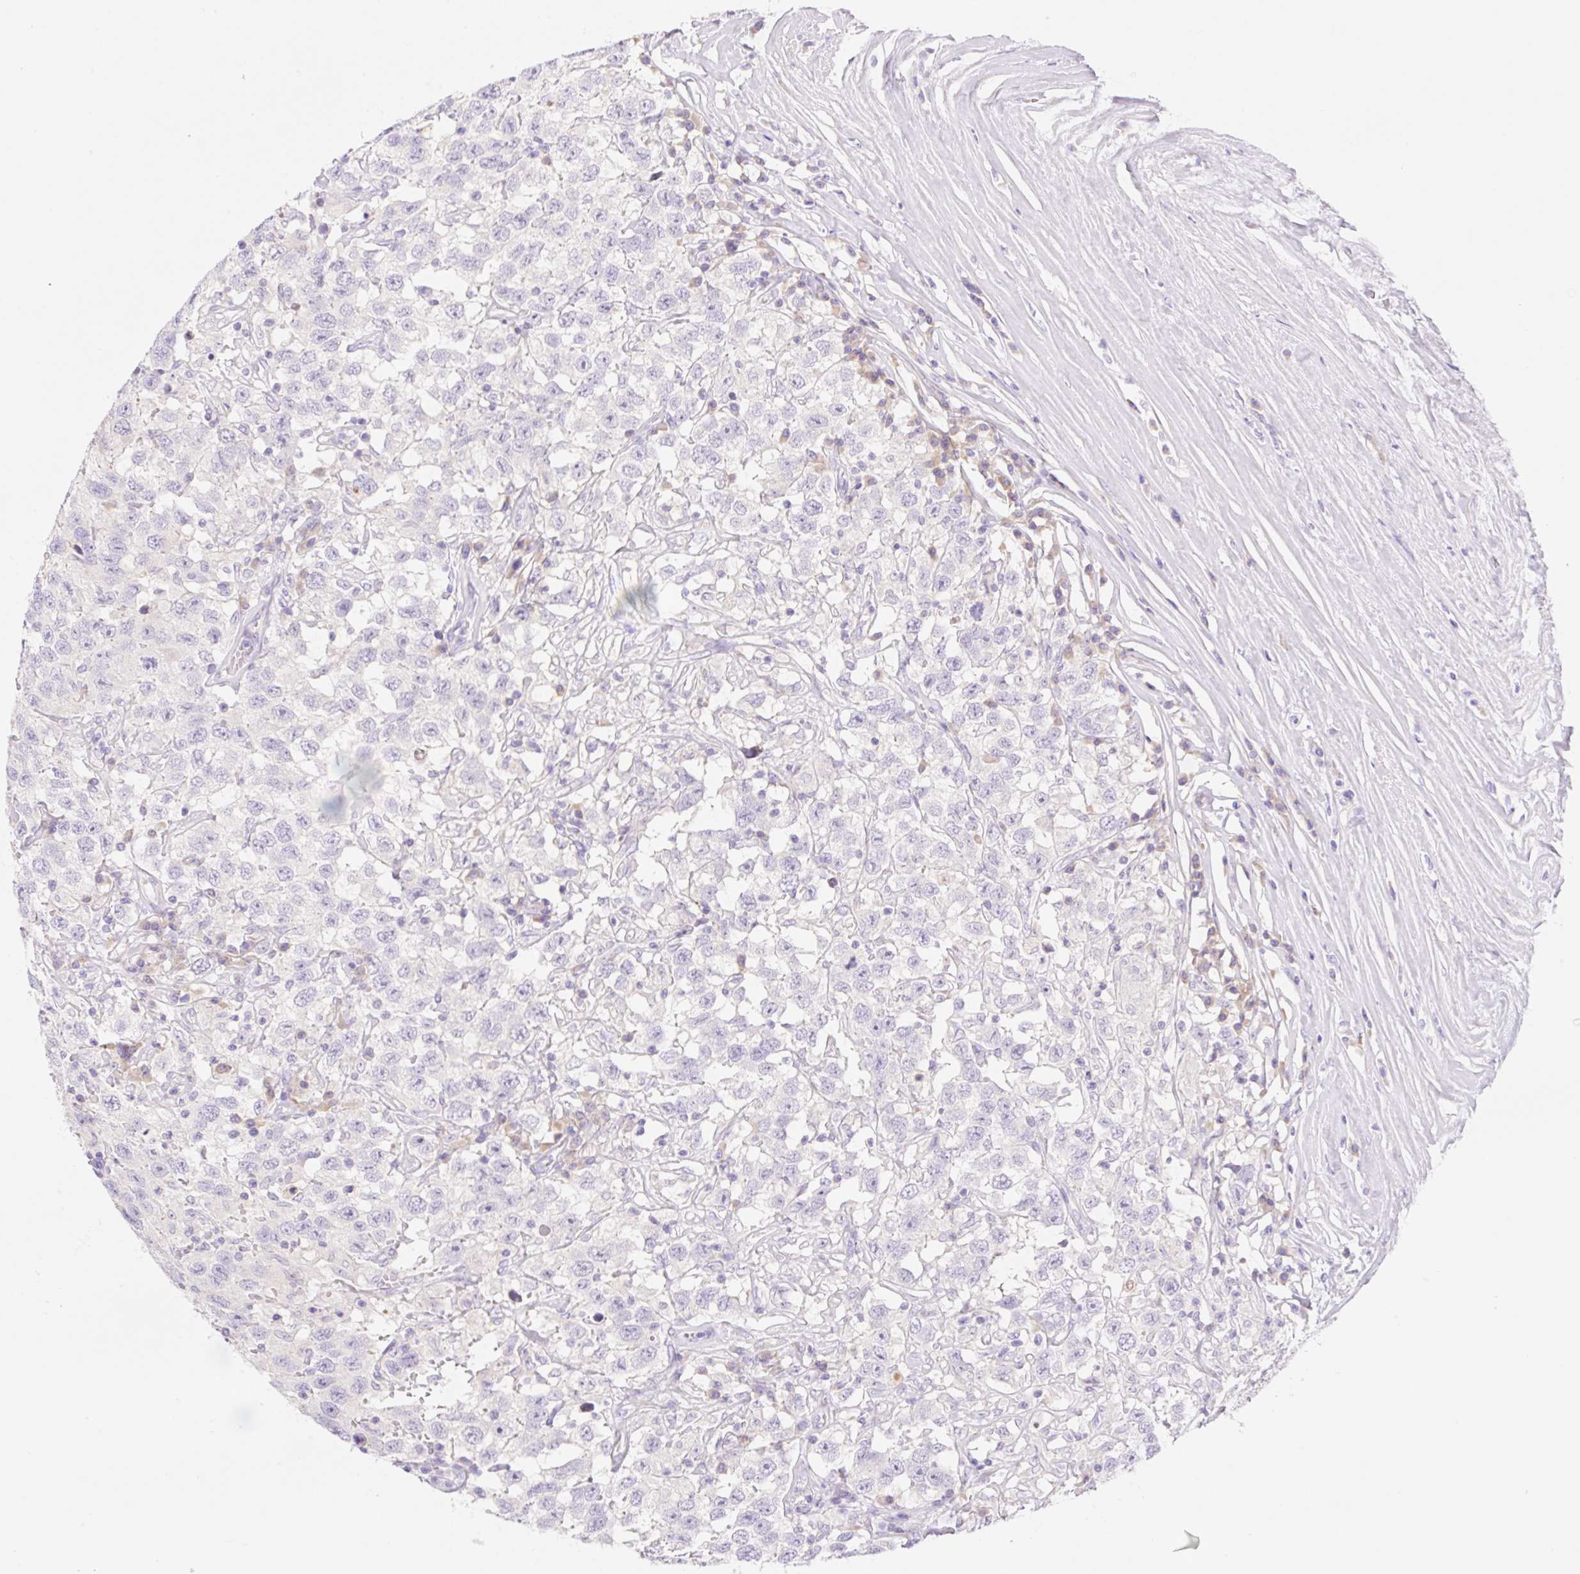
{"staining": {"intensity": "negative", "quantity": "none", "location": "none"}, "tissue": "testis cancer", "cell_type": "Tumor cells", "image_type": "cancer", "snomed": [{"axis": "morphology", "description": "Seminoma, NOS"}, {"axis": "topography", "description": "Testis"}], "caption": "The immunohistochemistry histopathology image has no significant positivity in tumor cells of testis seminoma tissue.", "gene": "DENND5A", "patient": {"sex": "male", "age": 41}}